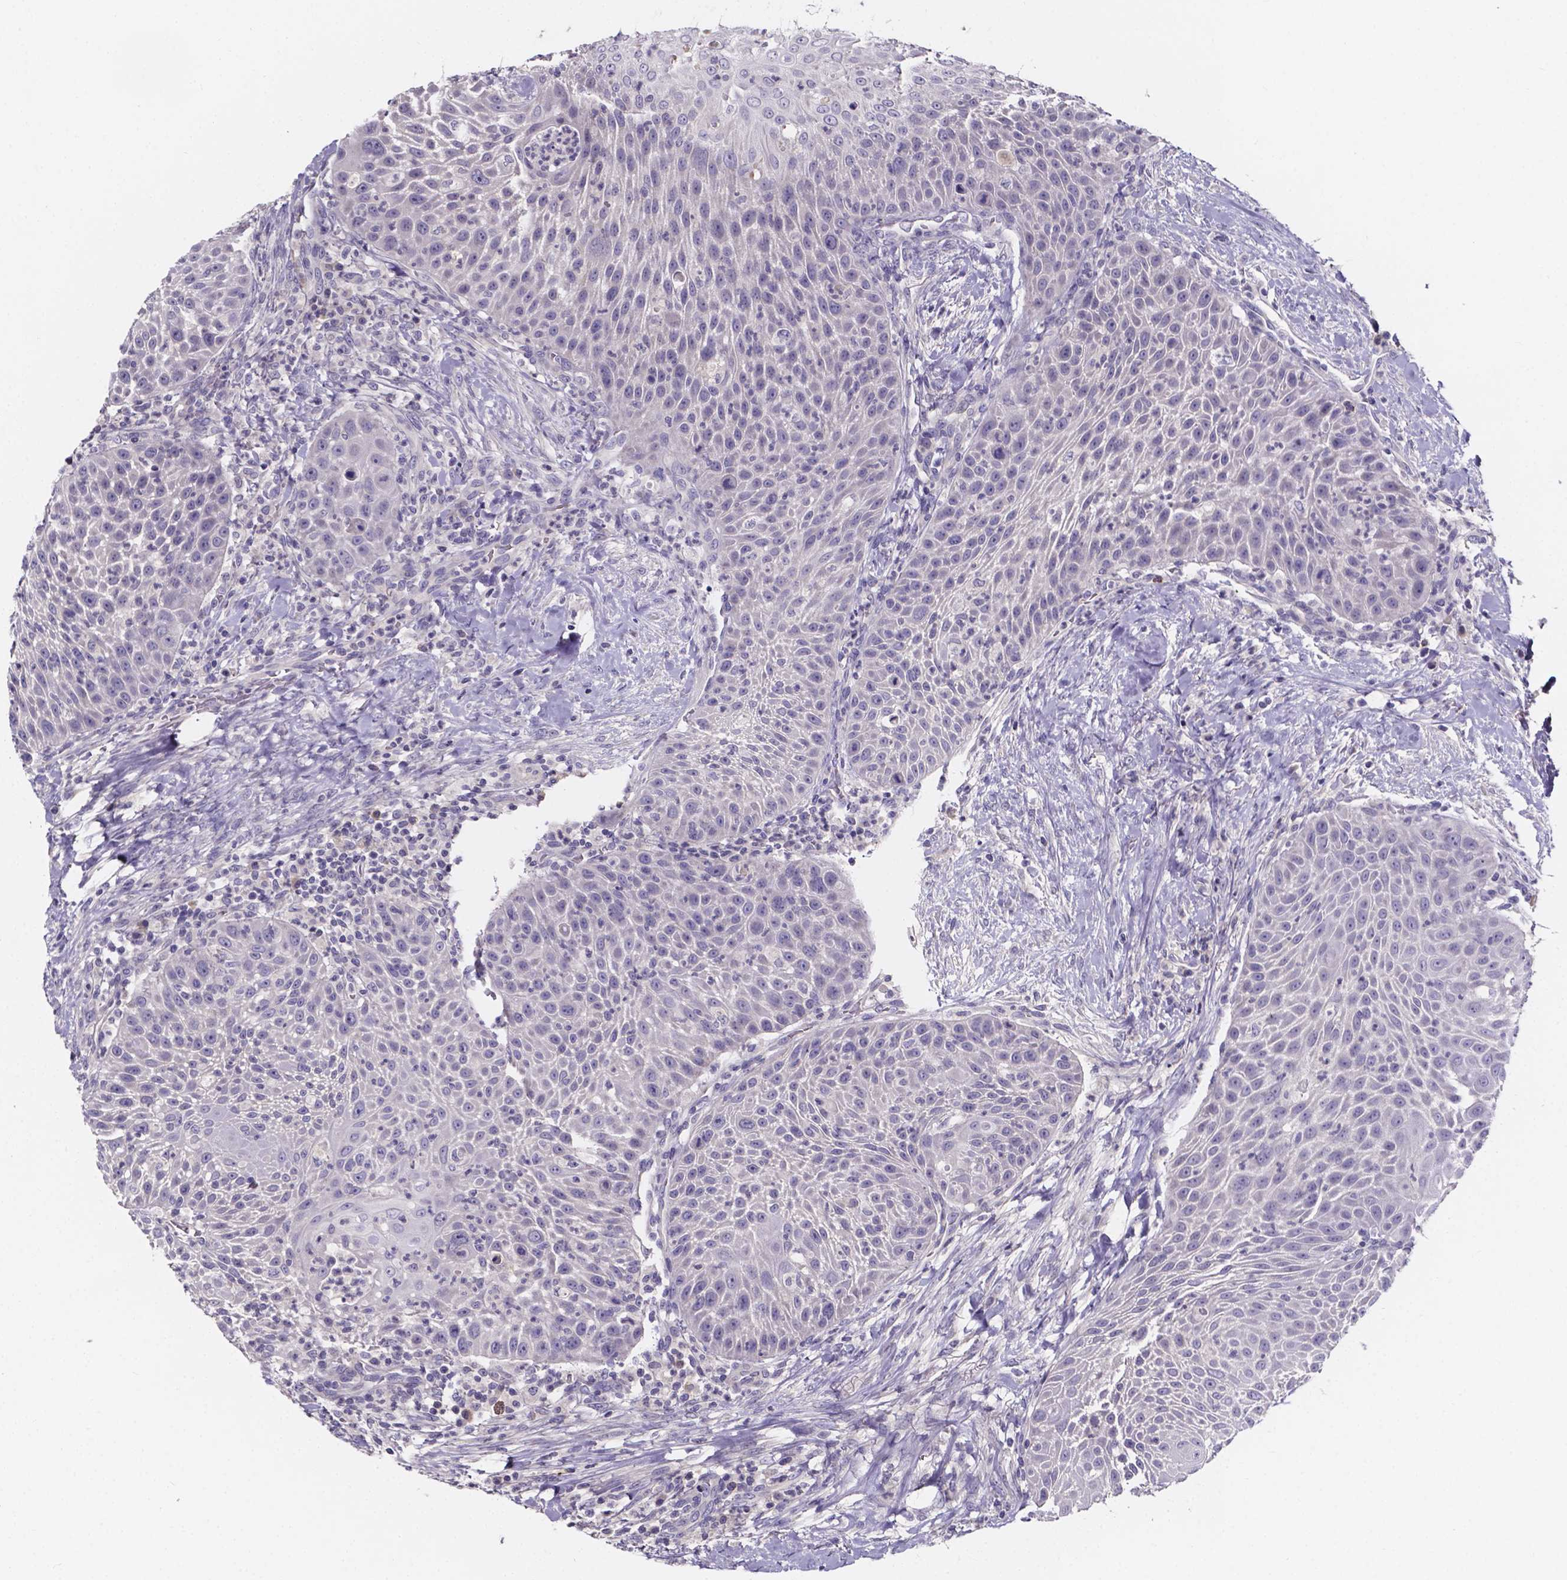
{"staining": {"intensity": "negative", "quantity": "none", "location": "none"}, "tissue": "head and neck cancer", "cell_type": "Tumor cells", "image_type": "cancer", "snomed": [{"axis": "morphology", "description": "Squamous cell carcinoma, NOS"}, {"axis": "topography", "description": "Head-Neck"}], "caption": "IHC image of head and neck cancer stained for a protein (brown), which exhibits no staining in tumor cells. (Immunohistochemistry (ihc), brightfield microscopy, high magnification).", "gene": "SPOCD1", "patient": {"sex": "male", "age": 69}}